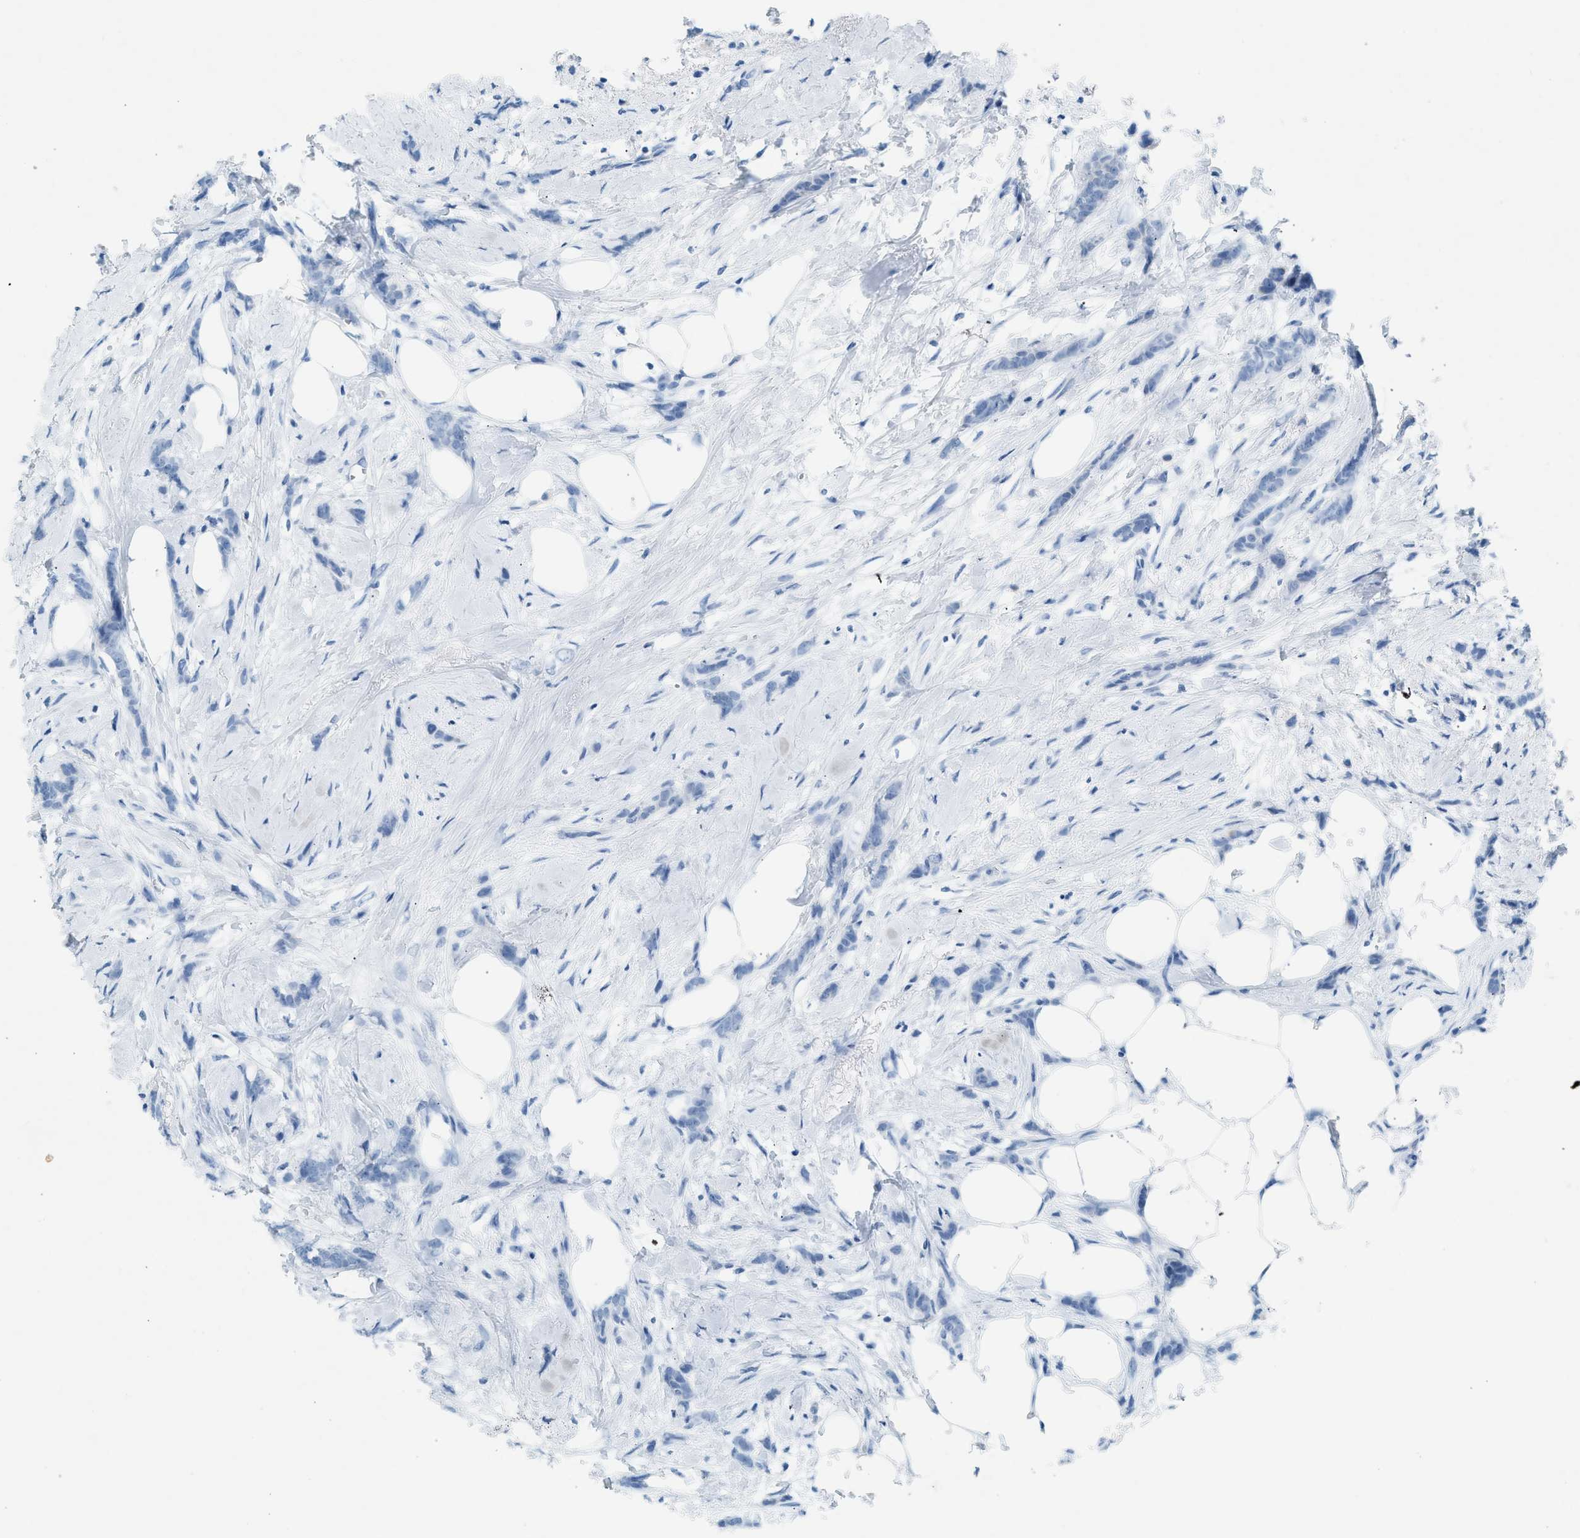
{"staining": {"intensity": "negative", "quantity": "none", "location": "none"}, "tissue": "breast cancer", "cell_type": "Tumor cells", "image_type": "cancer", "snomed": [{"axis": "morphology", "description": "Lobular carcinoma, in situ"}, {"axis": "morphology", "description": "Lobular carcinoma"}, {"axis": "topography", "description": "Breast"}], "caption": "DAB (3,3'-diaminobenzidine) immunohistochemical staining of lobular carcinoma (breast) reveals no significant expression in tumor cells.", "gene": "HHATL", "patient": {"sex": "female", "age": 41}}